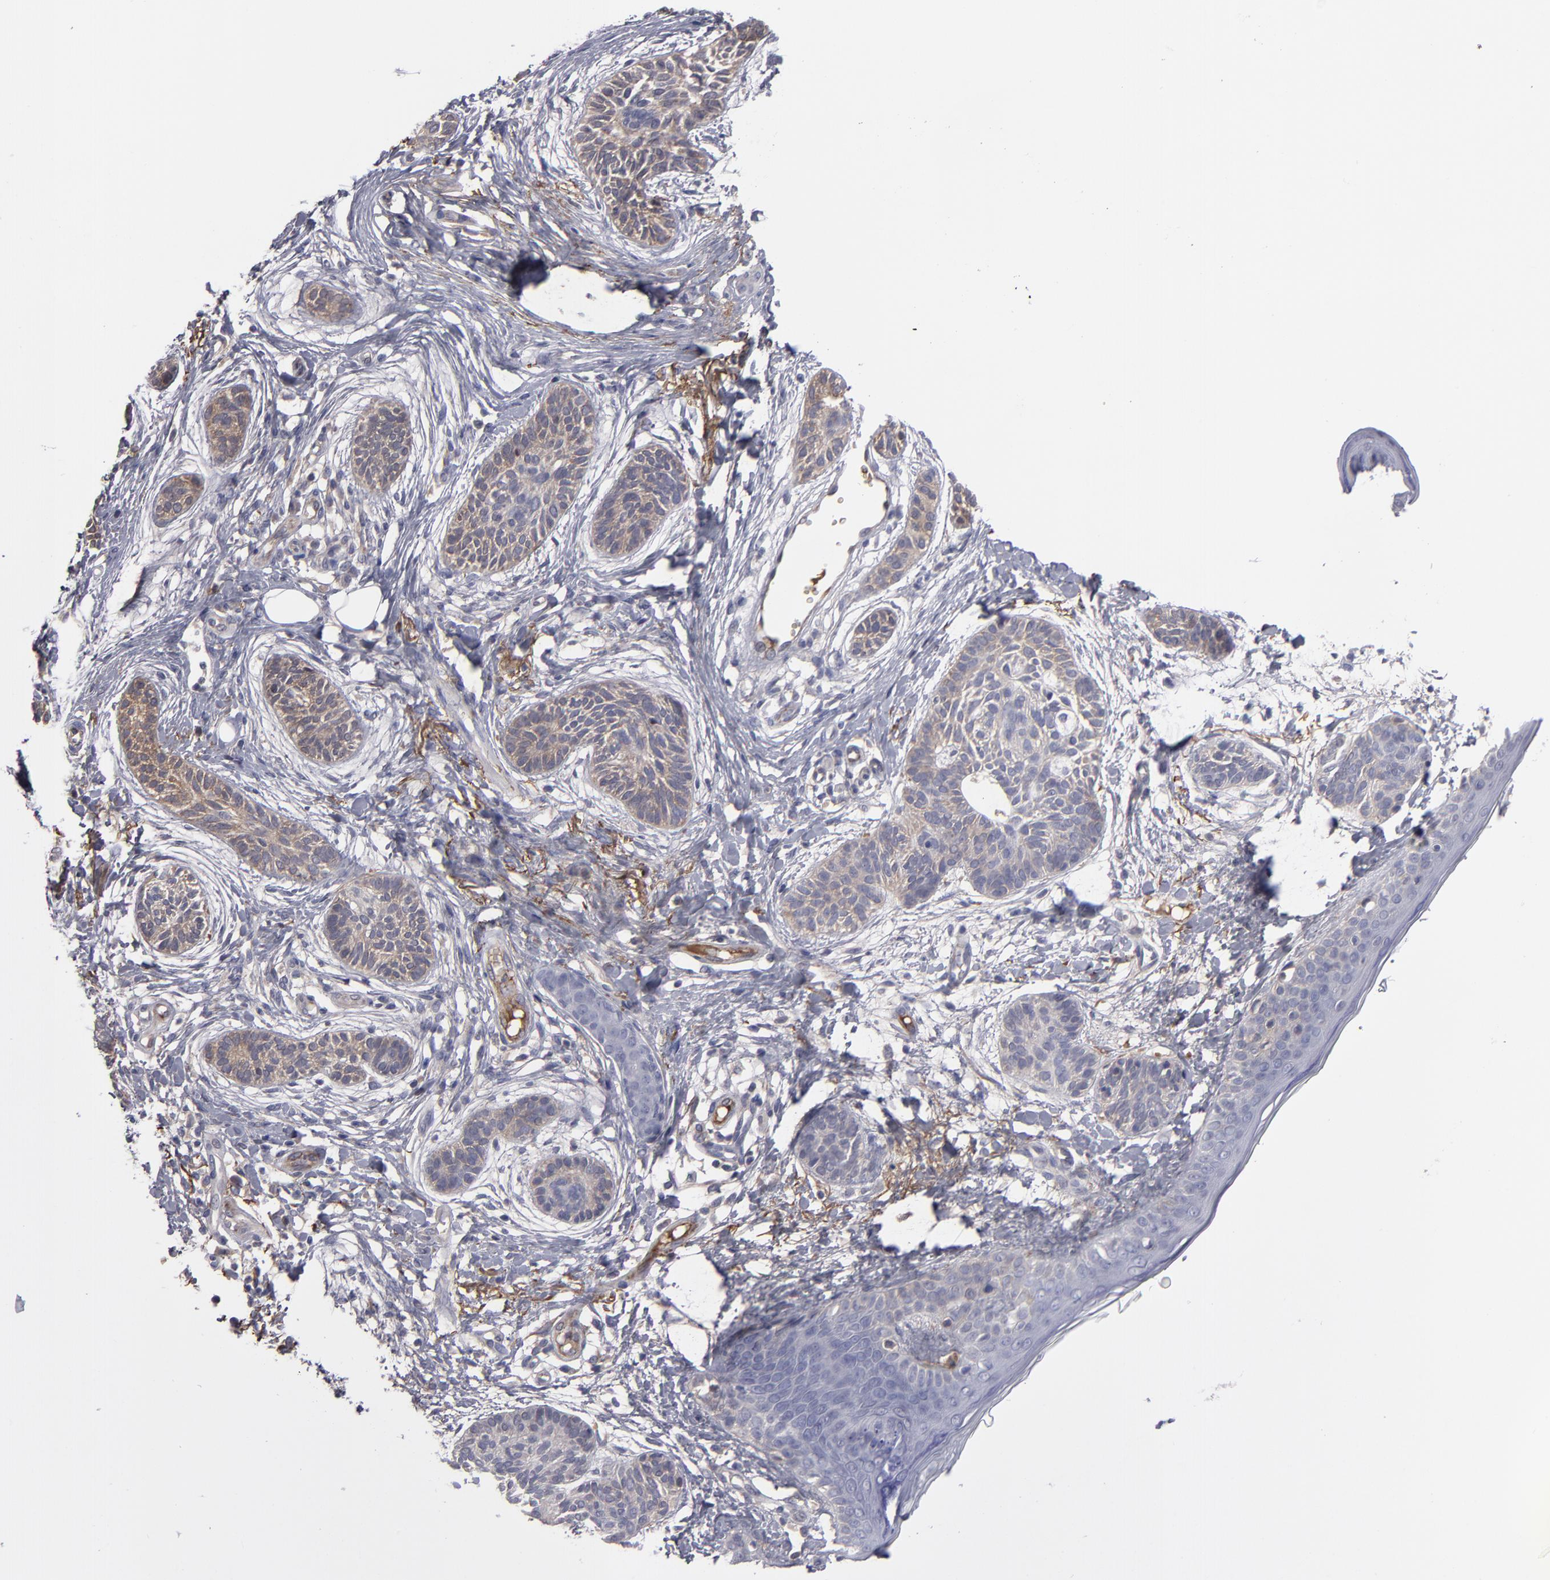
{"staining": {"intensity": "weak", "quantity": "25%-75%", "location": "cytoplasmic/membranous"}, "tissue": "skin cancer", "cell_type": "Tumor cells", "image_type": "cancer", "snomed": [{"axis": "morphology", "description": "Normal tissue, NOS"}, {"axis": "morphology", "description": "Basal cell carcinoma"}, {"axis": "topography", "description": "Skin"}], "caption": "This is an image of immunohistochemistry (IHC) staining of skin basal cell carcinoma, which shows weak staining in the cytoplasmic/membranous of tumor cells.", "gene": "ITIH4", "patient": {"sex": "male", "age": 63}}